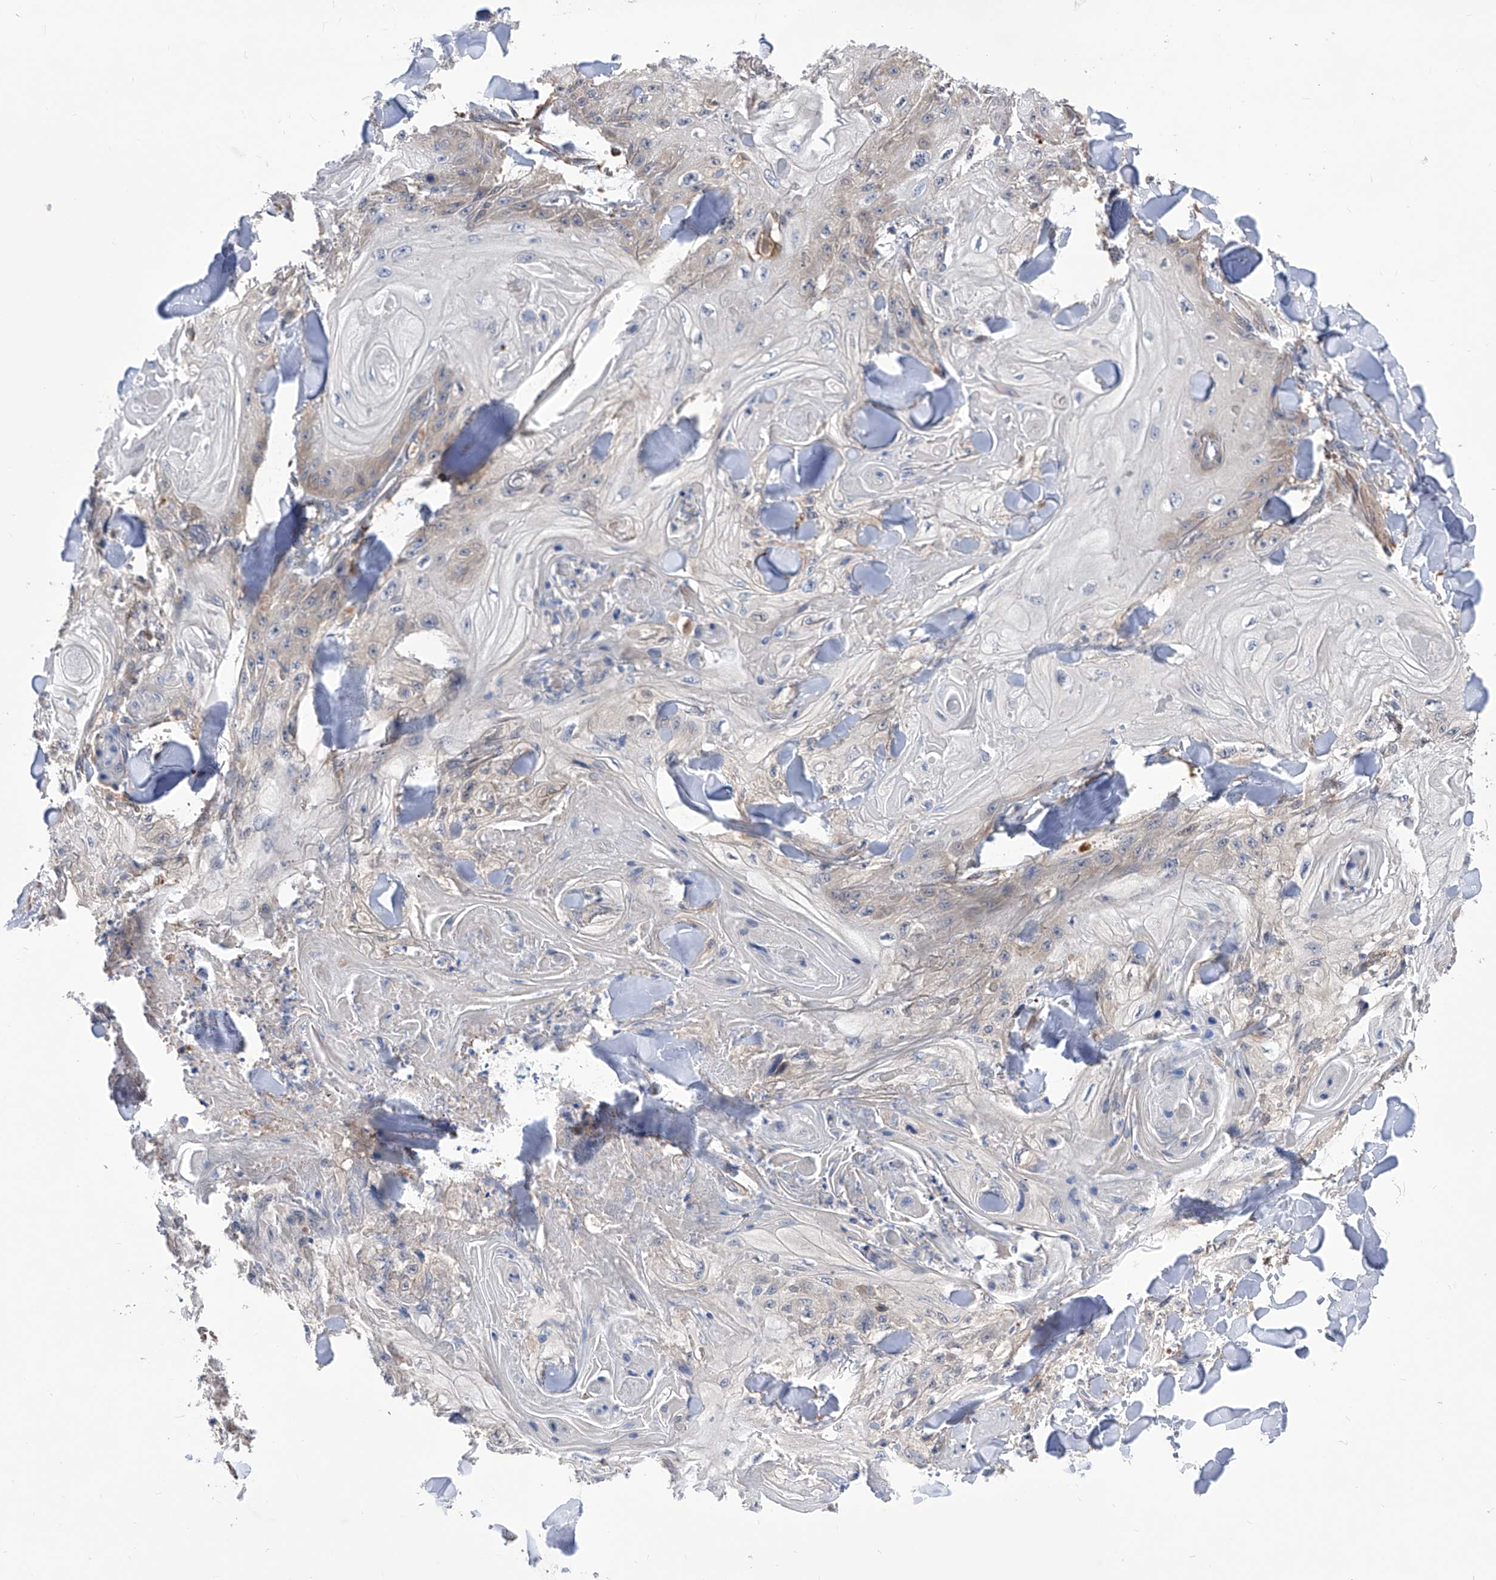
{"staining": {"intensity": "negative", "quantity": "none", "location": "none"}, "tissue": "skin cancer", "cell_type": "Tumor cells", "image_type": "cancer", "snomed": [{"axis": "morphology", "description": "Squamous cell carcinoma, NOS"}, {"axis": "topography", "description": "Skin"}], "caption": "Tumor cells are negative for protein expression in human skin cancer (squamous cell carcinoma).", "gene": "SPATA20", "patient": {"sex": "male", "age": 74}}